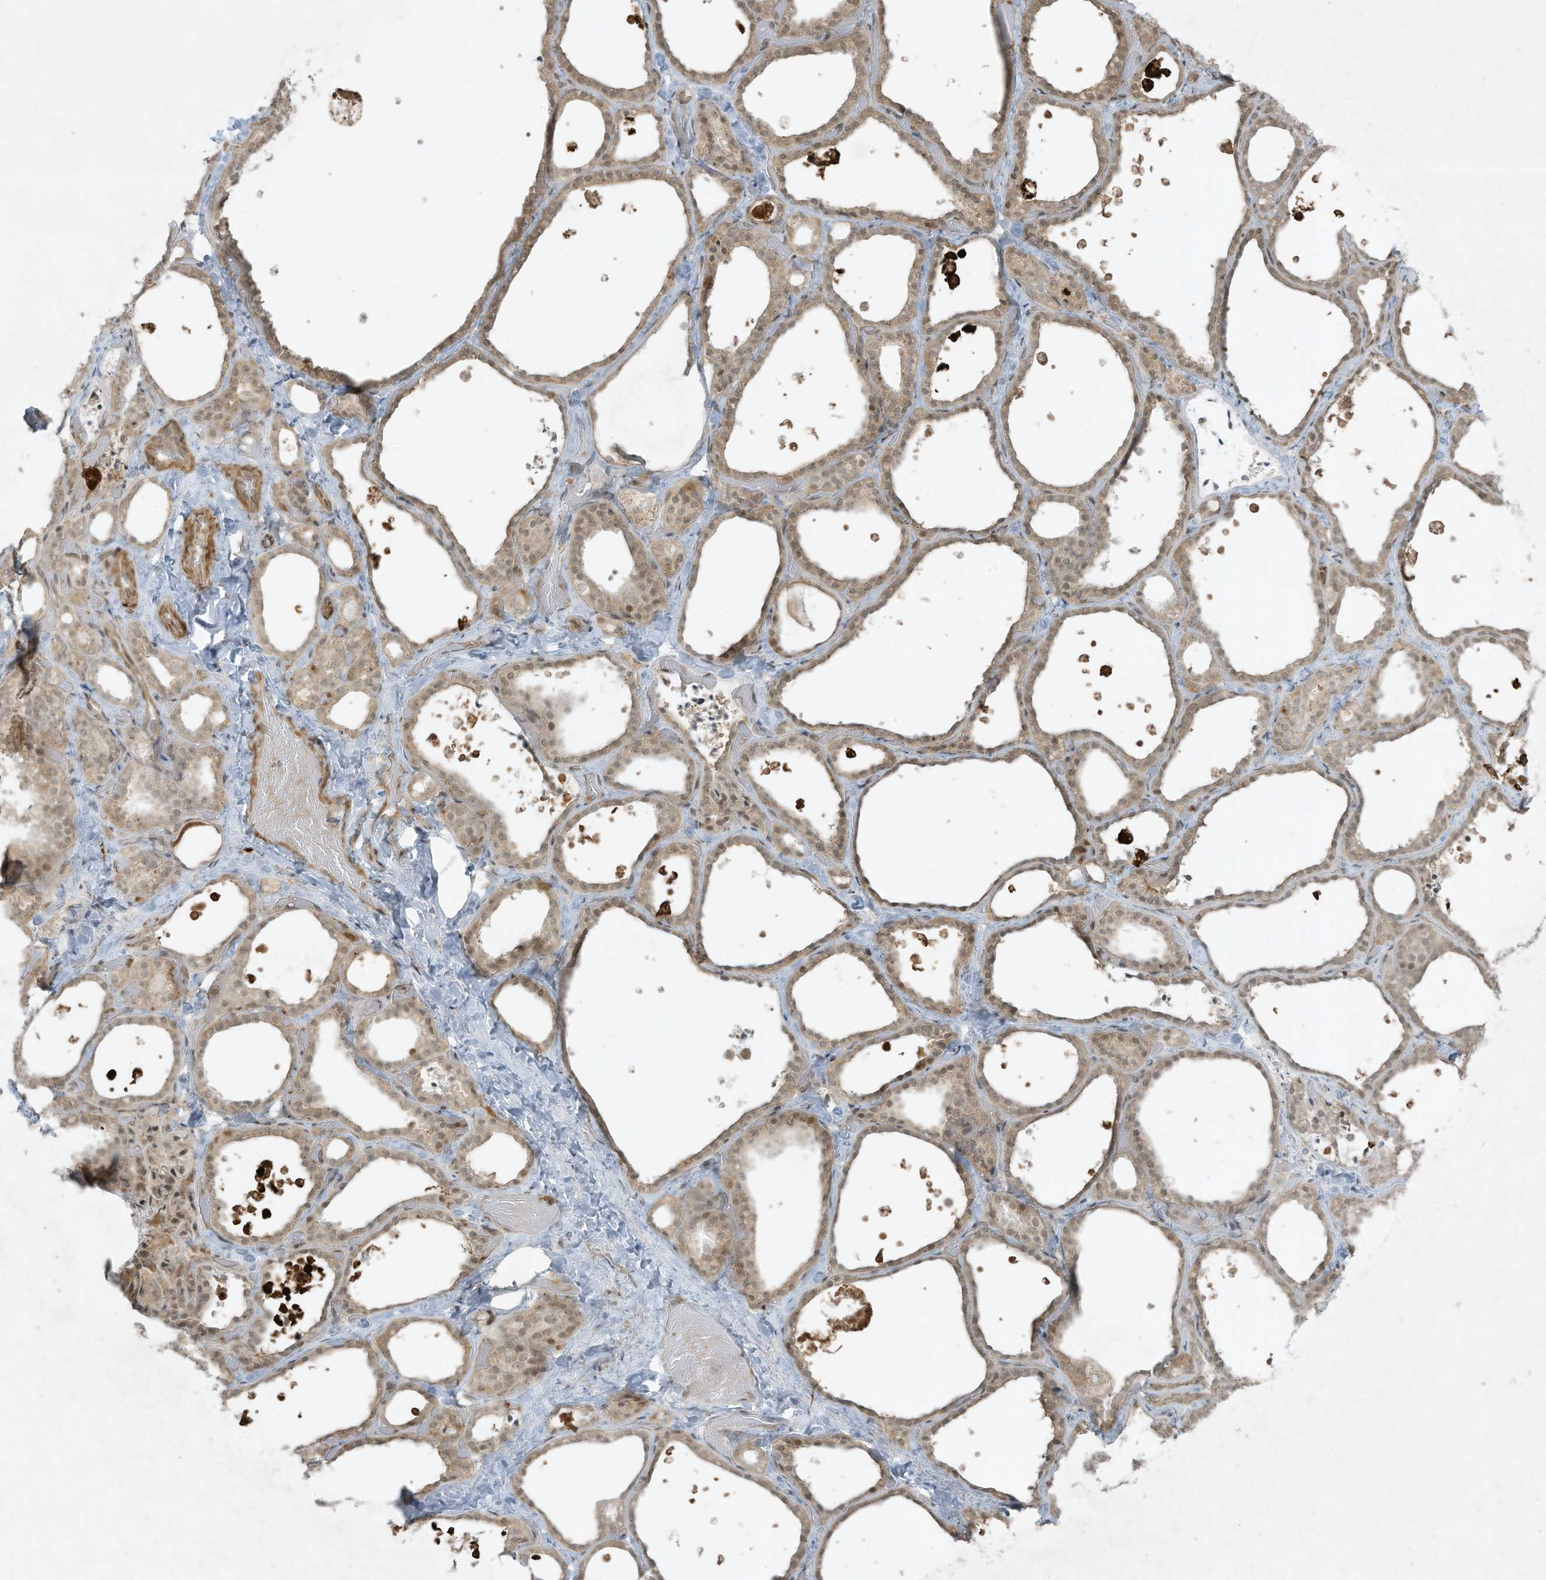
{"staining": {"intensity": "weak", "quantity": "25%-75%", "location": "cytoplasmic/membranous,nuclear"}, "tissue": "thyroid gland", "cell_type": "Glandular cells", "image_type": "normal", "snomed": [{"axis": "morphology", "description": "Normal tissue, NOS"}, {"axis": "topography", "description": "Thyroid gland"}], "caption": "A brown stain shows weak cytoplasmic/membranous,nuclear expression of a protein in glandular cells of benign thyroid gland.", "gene": "ZNF263", "patient": {"sex": "female", "age": 44}}